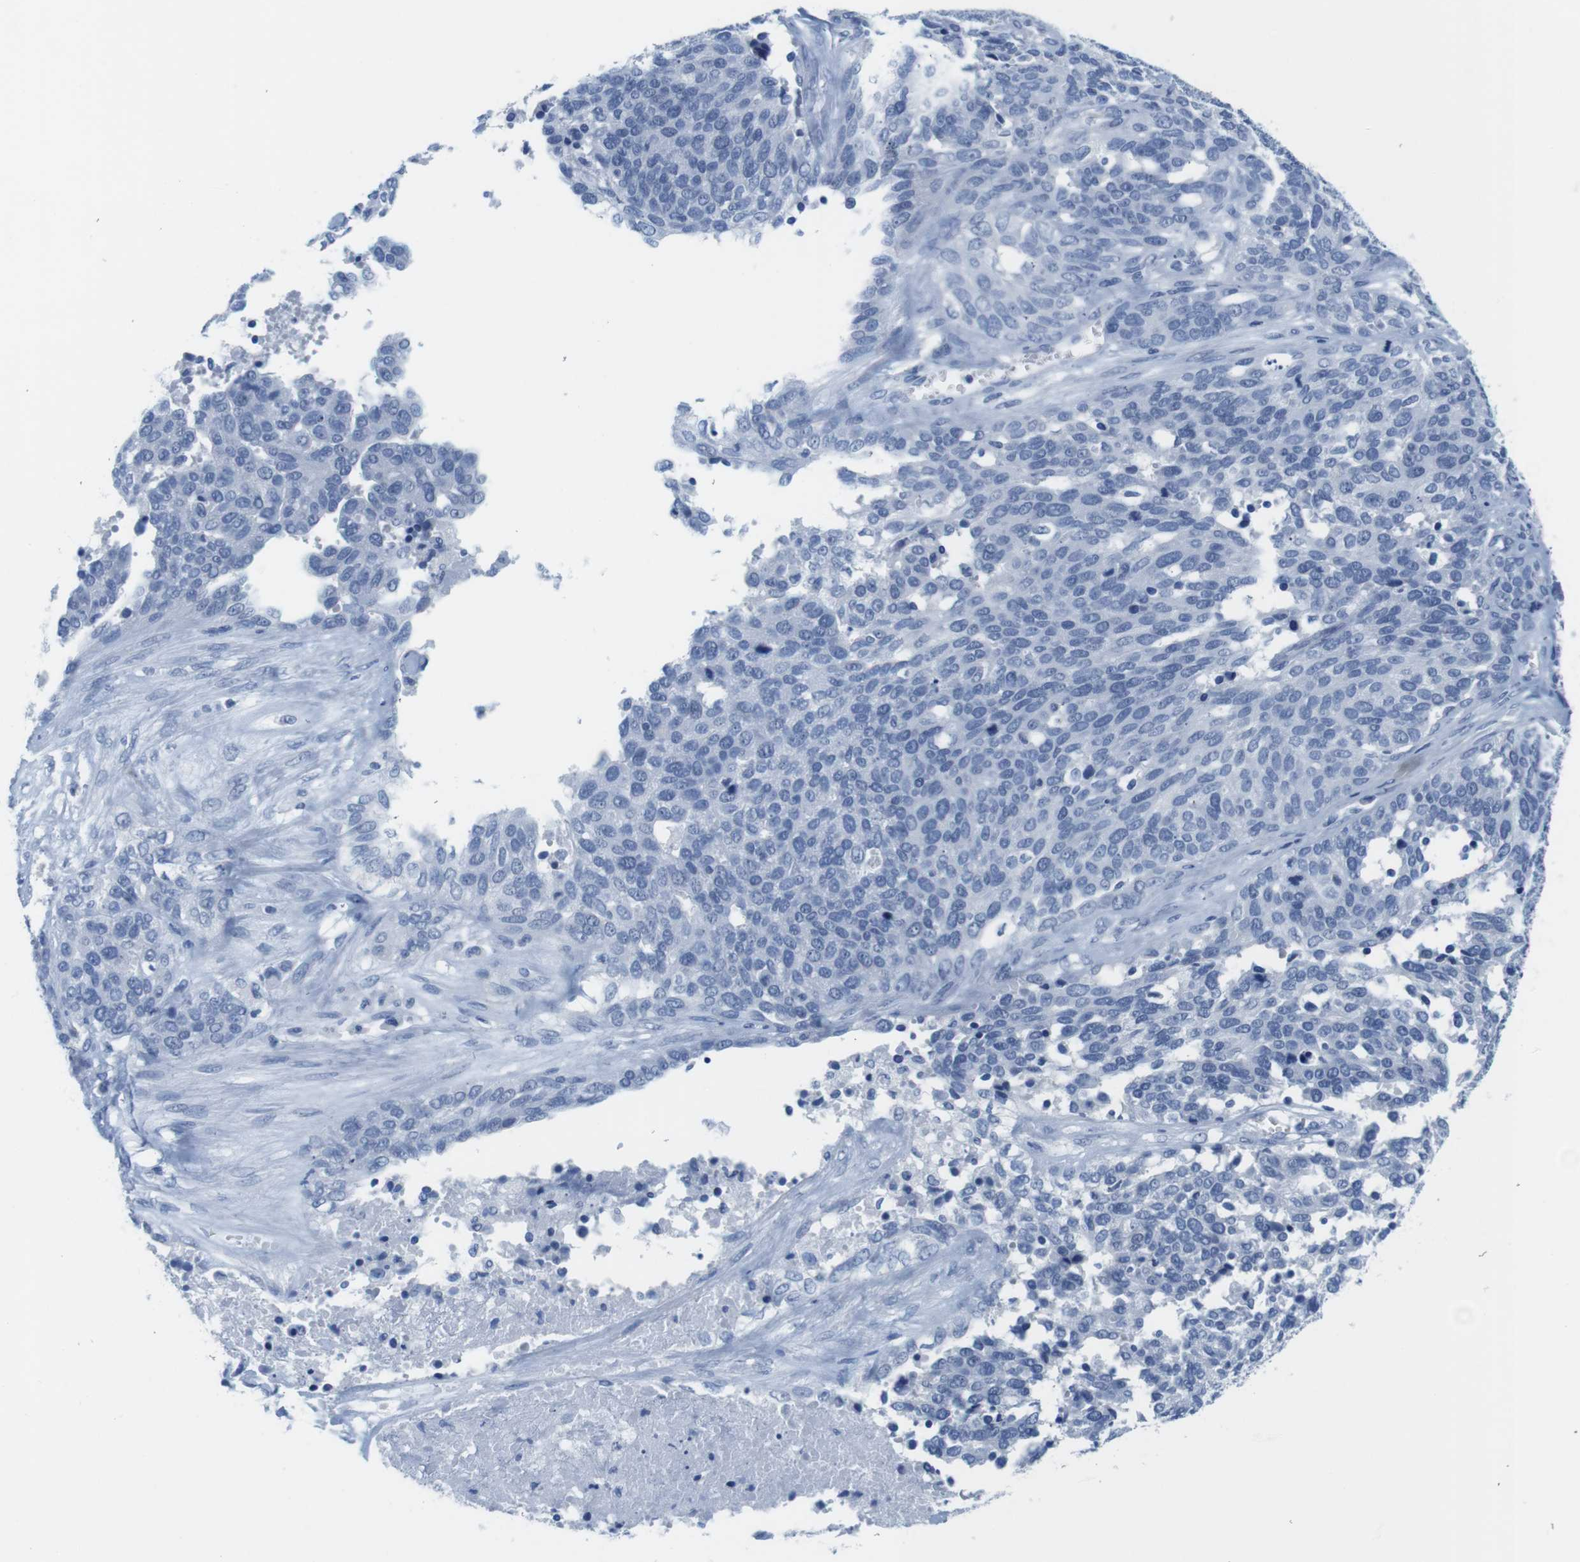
{"staining": {"intensity": "negative", "quantity": "none", "location": "none"}, "tissue": "ovarian cancer", "cell_type": "Tumor cells", "image_type": "cancer", "snomed": [{"axis": "morphology", "description": "Cystadenocarcinoma, serous, NOS"}, {"axis": "topography", "description": "Ovary"}], "caption": "The histopathology image exhibits no significant positivity in tumor cells of ovarian cancer (serous cystadenocarcinoma).", "gene": "MAP6", "patient": {"sex": "female", "age": 44}}